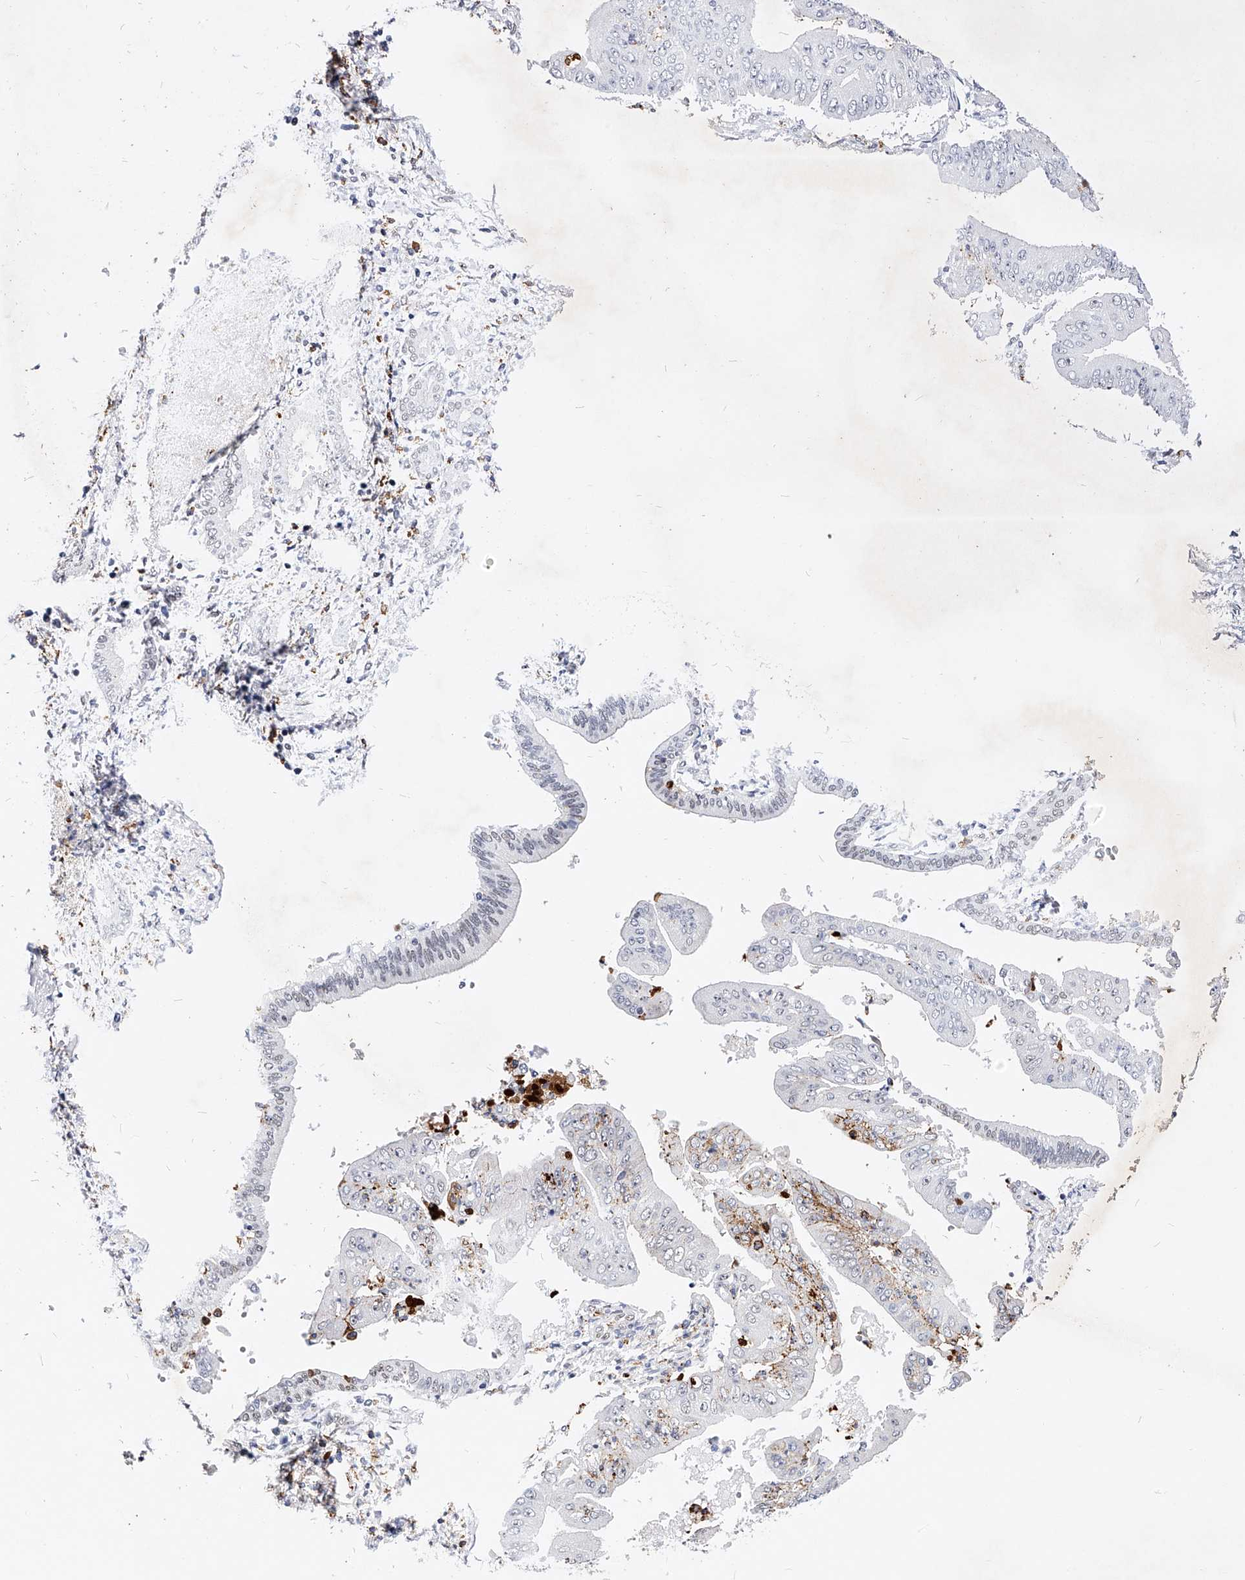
{"staining": {"intensity": "weak", "quantity": "<25%", "location": "cytoplasmic/membranous"}, "tissue": "pancreatic cancer", "cell_type": "Tumor cells", "image_type": "cancer", "snomed": [{"axis": "morphology", "description": "Adenocarcinoma, NOS"}, {"axis": "topography", "description": "Pancreas"}], "caption": "Immunohistochemical staining of human pancreatic cancer (adenocarcinoma) shows no significant expression in tumor cells. (DAB immunohistochemistry with hematoxylin counter stain).", "gene": "TESK2", "patient": {"sex": "female", "age": 77}}